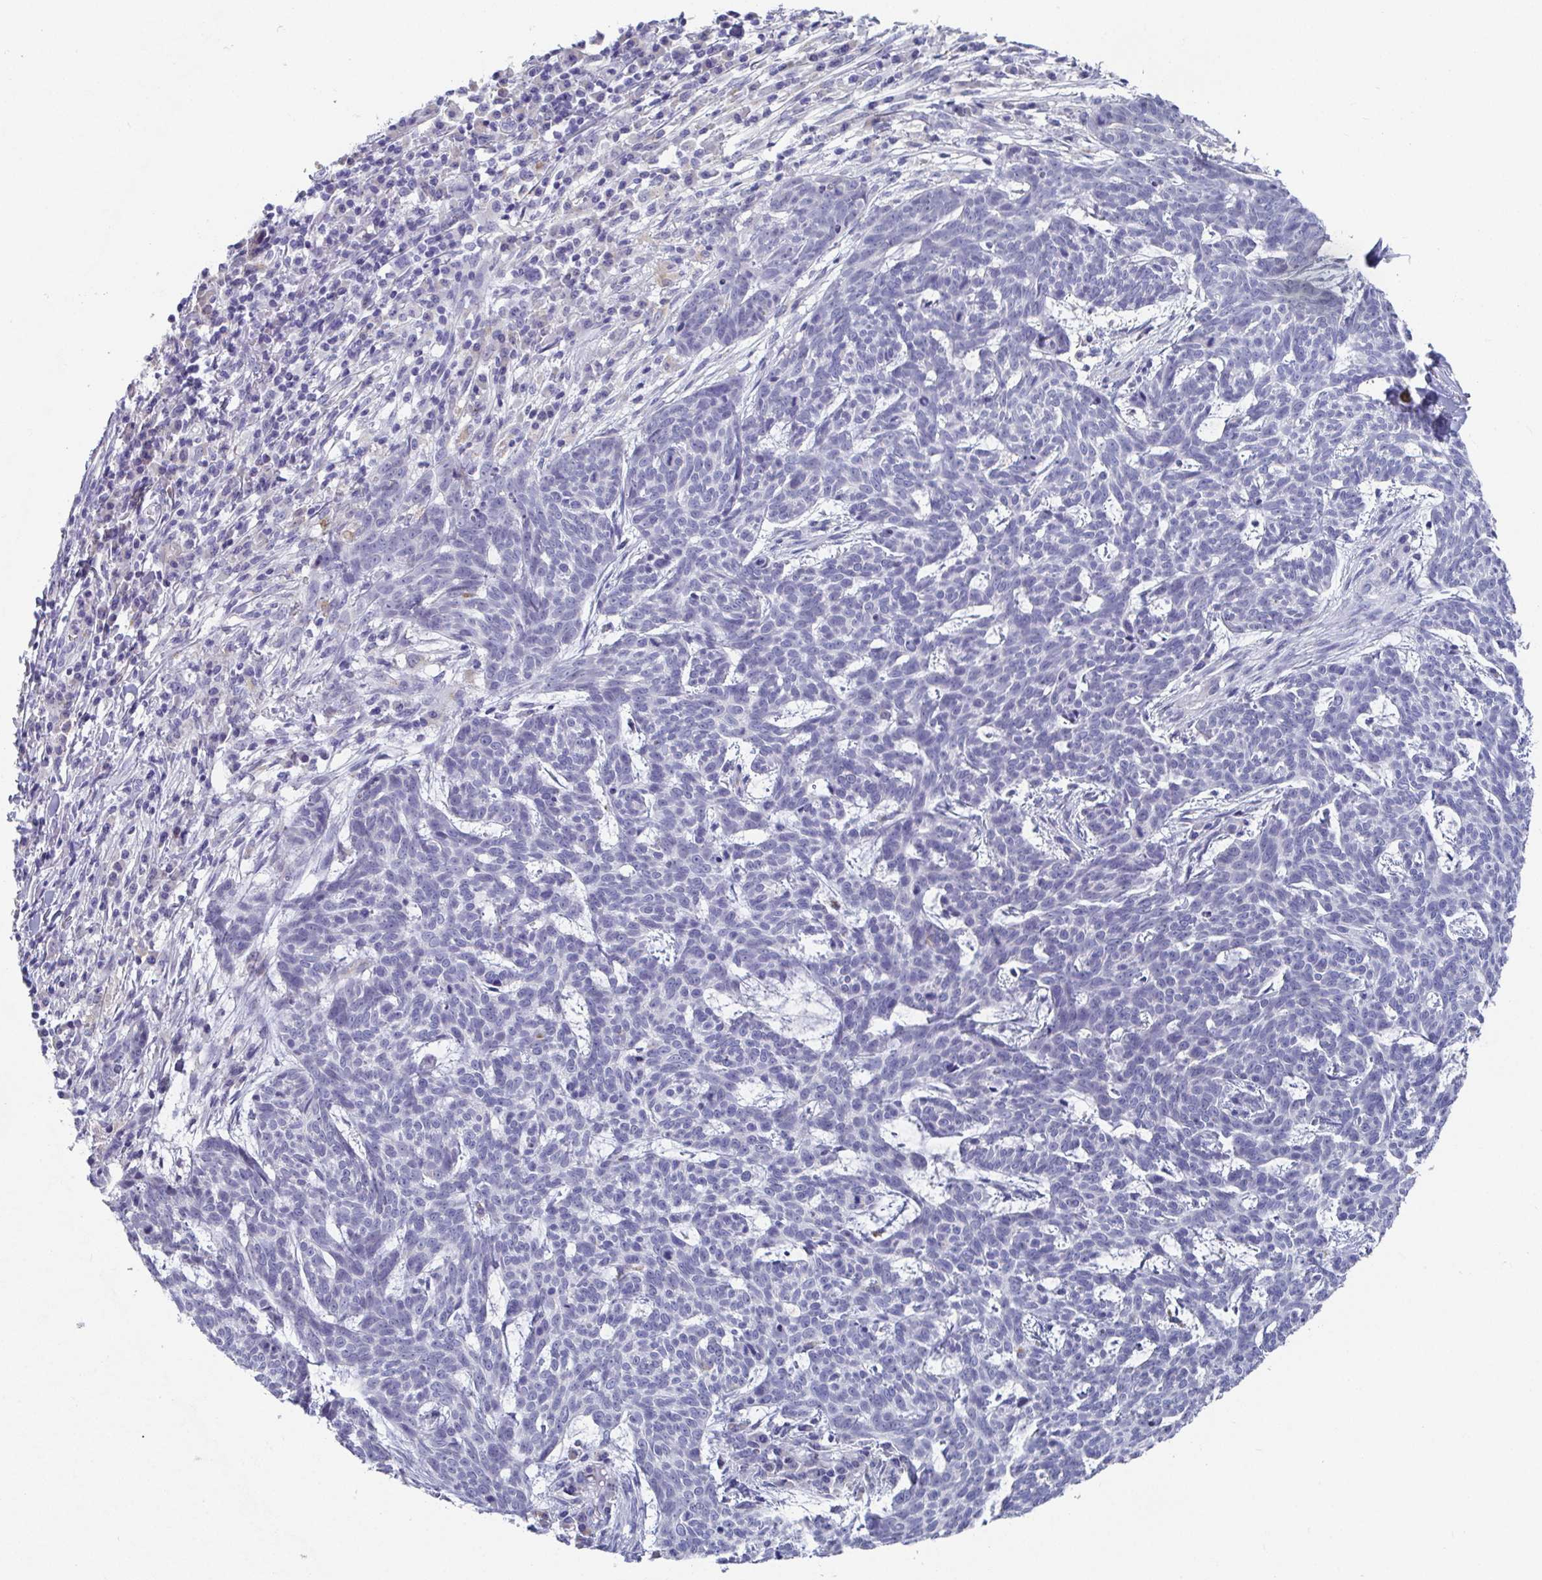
{"staining": {"intensity": "negative", "quantity": "none", "location": "none"}, "tissue": "skin cancer", "cell_type": "Tumor cells", "image_type": "cancer", "snomed": [{"axis": "morphology", "description": "Basal cell carcinoma"}, {"axis": "topography", "description": "Skin"}], "caption": "High magnification brightfield microscopy of skin cancer stained with DAB (3,3'-diaminobenzidine) (brown) and counterstained with hematoxylin (blue): tumor cells show no significant expression.", "gene": "TAS2R39", "patient": {"sex": "female", "age": 93}}